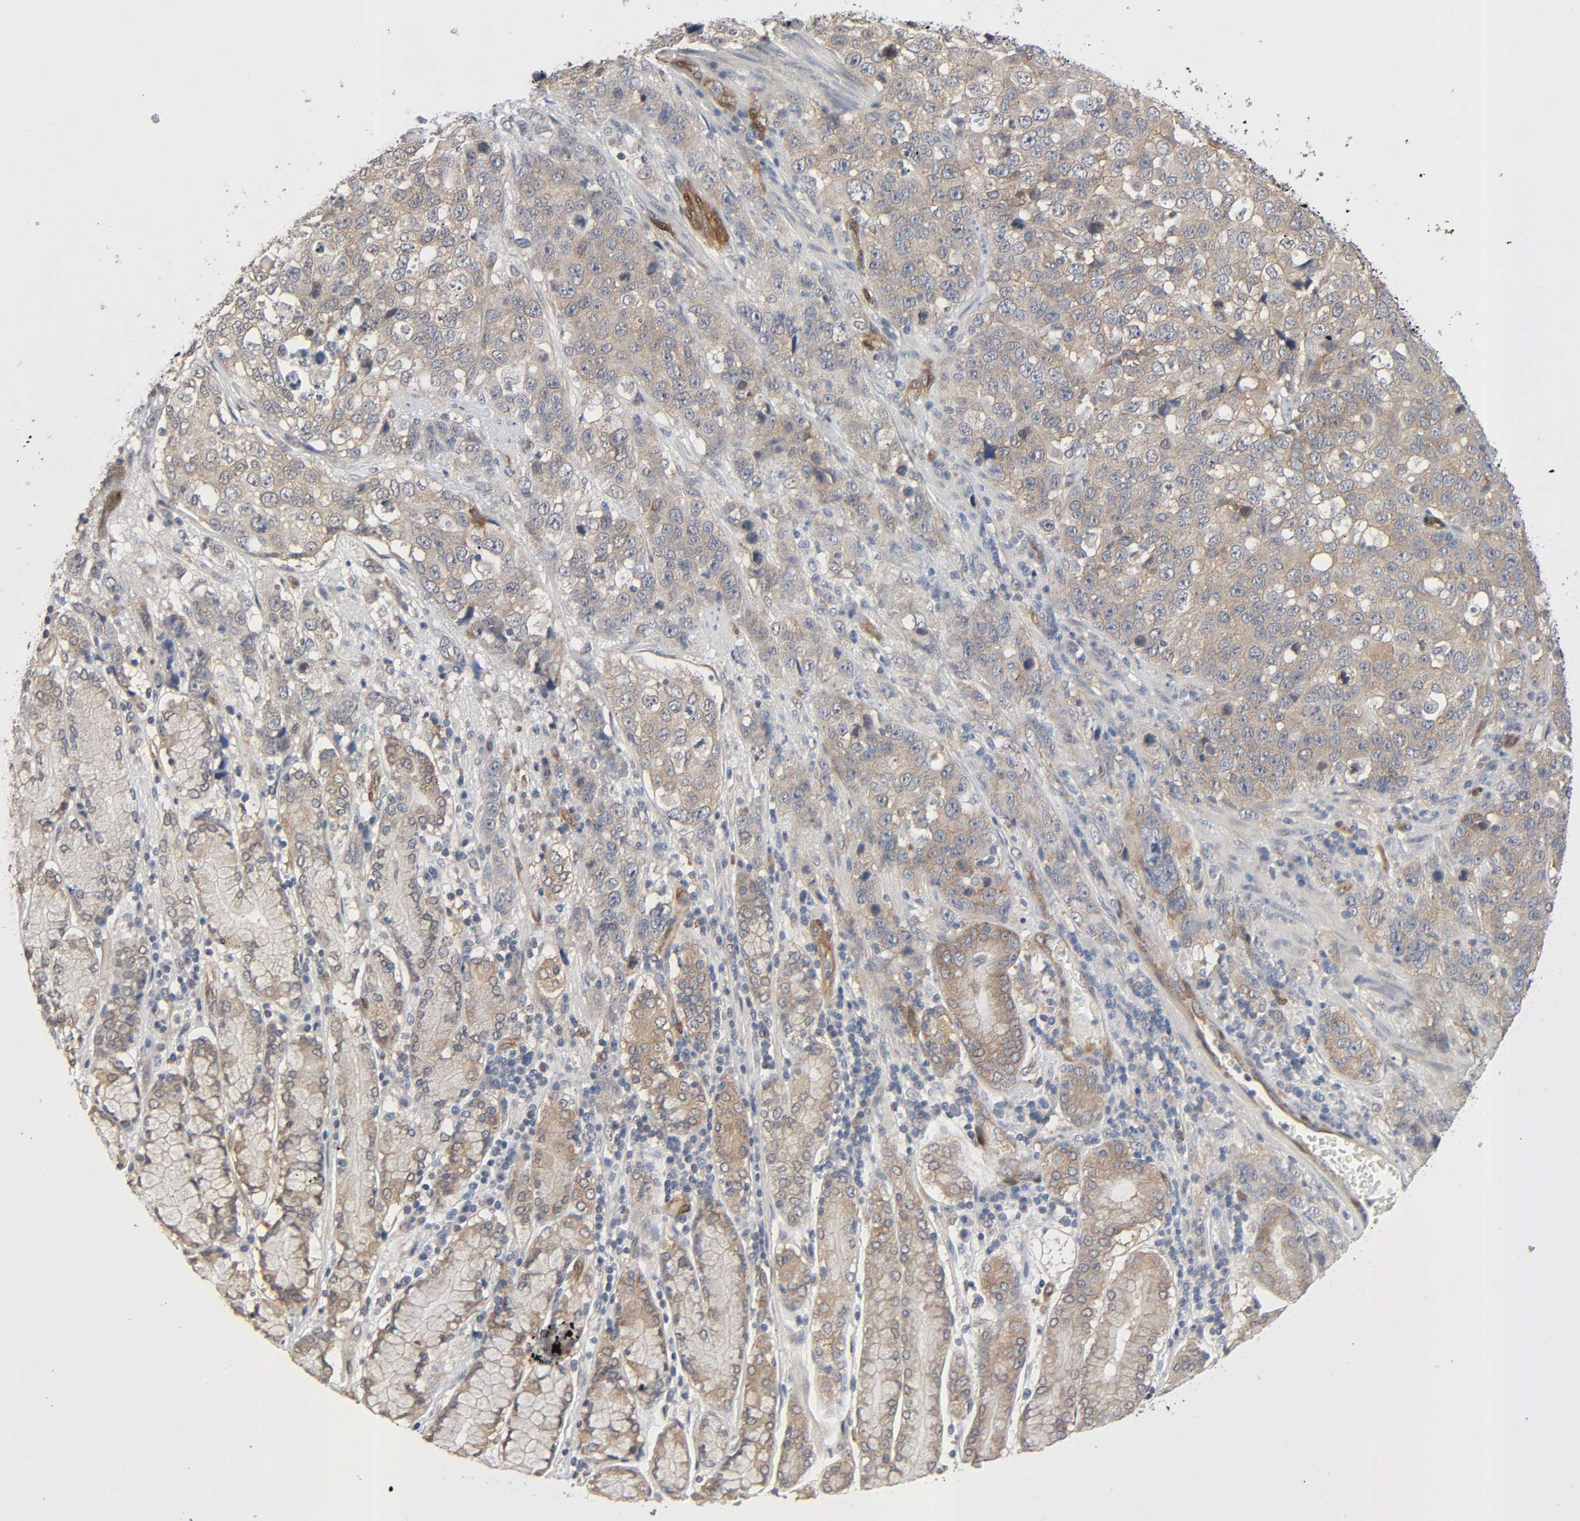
{"staining": {"intensity": "weak", "quantity": ">75%", "location": "cytoplasmic/membranous"}, "tissue": "stomach cancer", "cell_type": "Tumor cells", "image_type": "cancer", "snomed": [{"axis": "morphology", "description": "Normal tissue, NOS"}, {"axis": "morphology", "description": "Adenocarcinoma, NOS"}, {"axis": "topography", "description": "Stomach"}], "caption": "Stomach cancer tissue displays weak cytoplasmic/membranous staining in about >75% of tumor cells", "gene": "PTK2", "patient": {"sex": "male", "age": 48}}